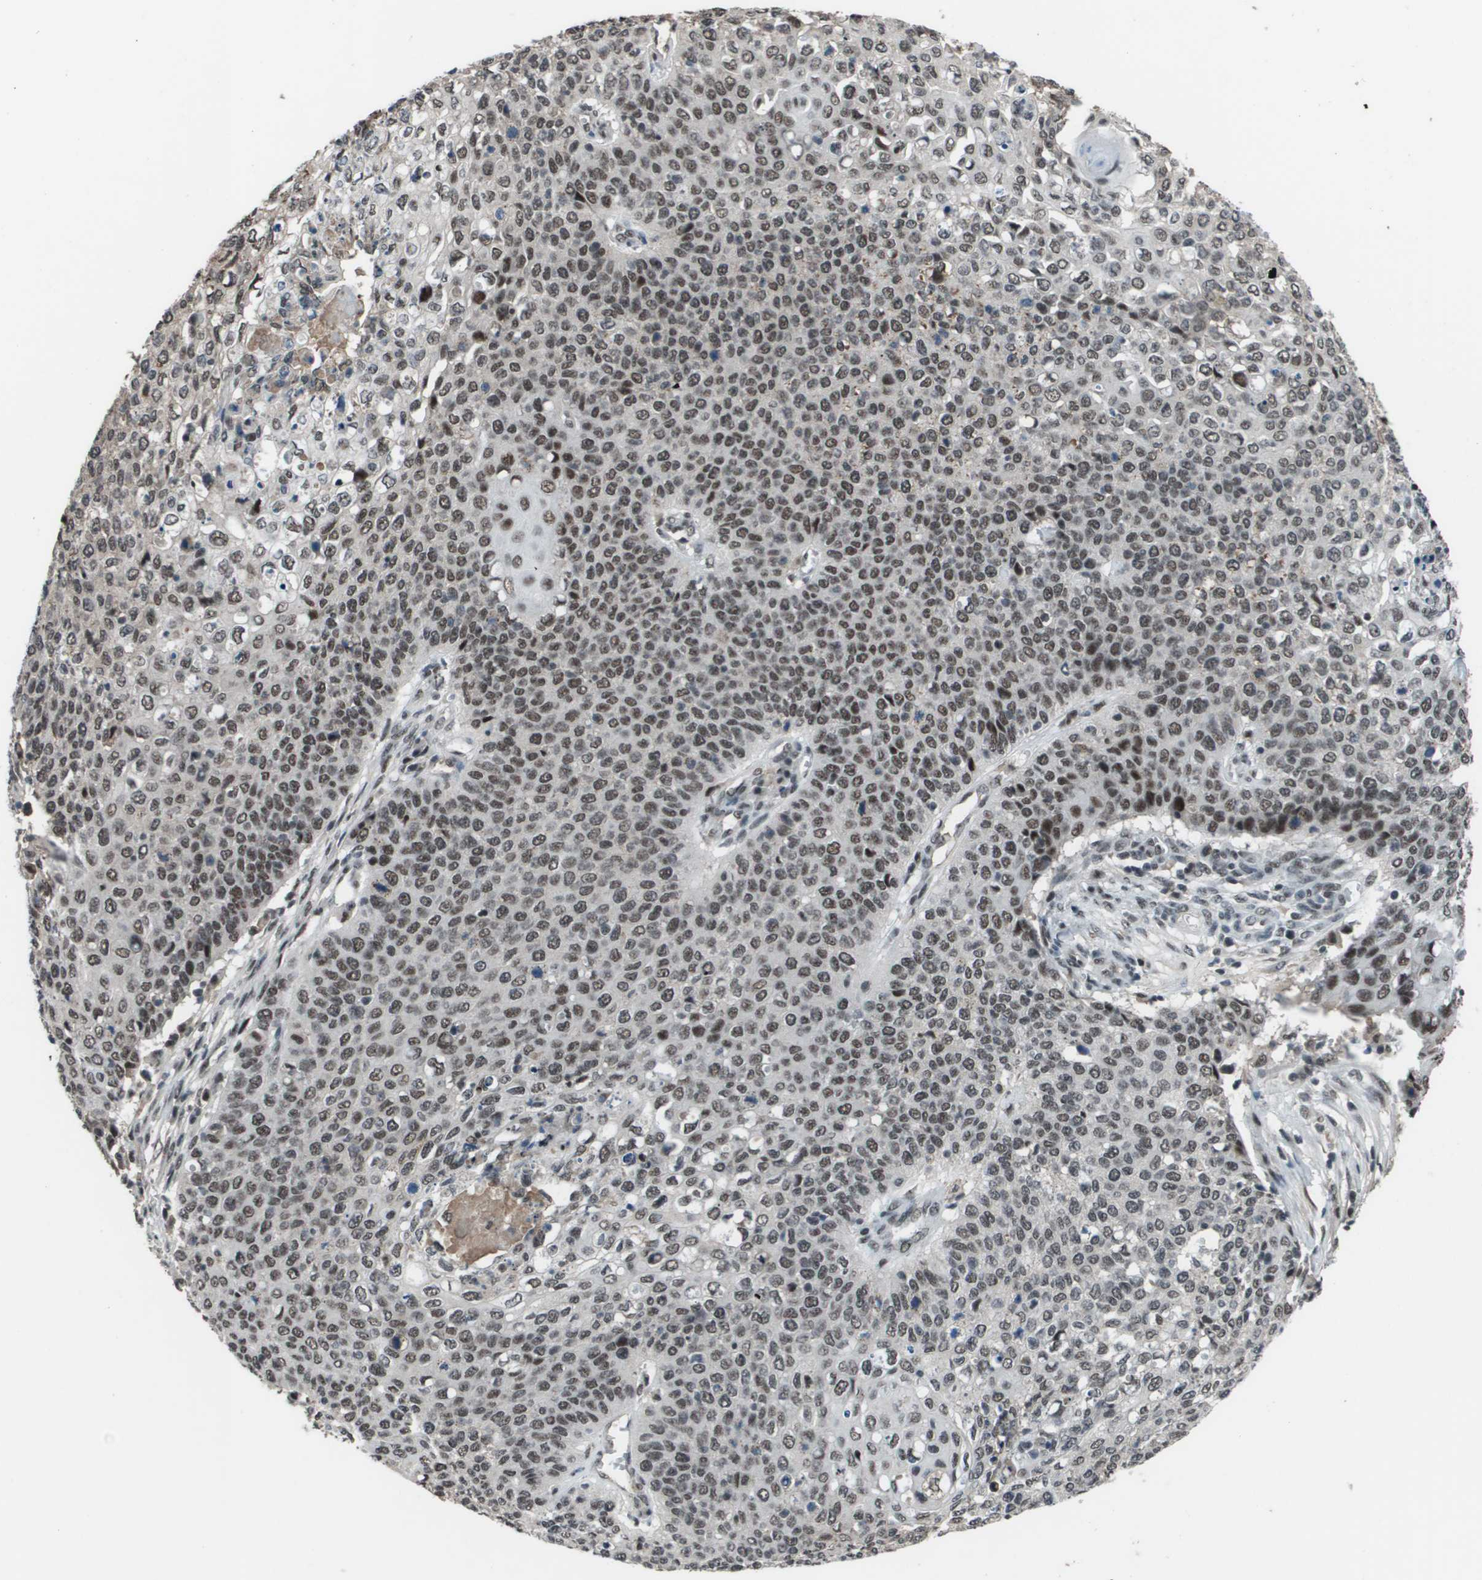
{"staining": {"intensity": "moderate", "quantity": ">75%", "location": "nuclear"}, "tissue": "cervical cancer", "cell_type": "Tumor cells", "image_type": "cancer", "snomed": [{"axis": "morphology", "description": "Squamous cell carcinoma, NOS"}, {"axis": "topography", "description": "Cervix"}], "caption": "There is medium levels of moderate nuclear expression in tumor cells of cervical cancer (squamous cell carcinoma), as demonstrated by immunohistochemical staining (brown color).", "gene": "THRAP3", "patient": {"sex": "female", "age": 39}}